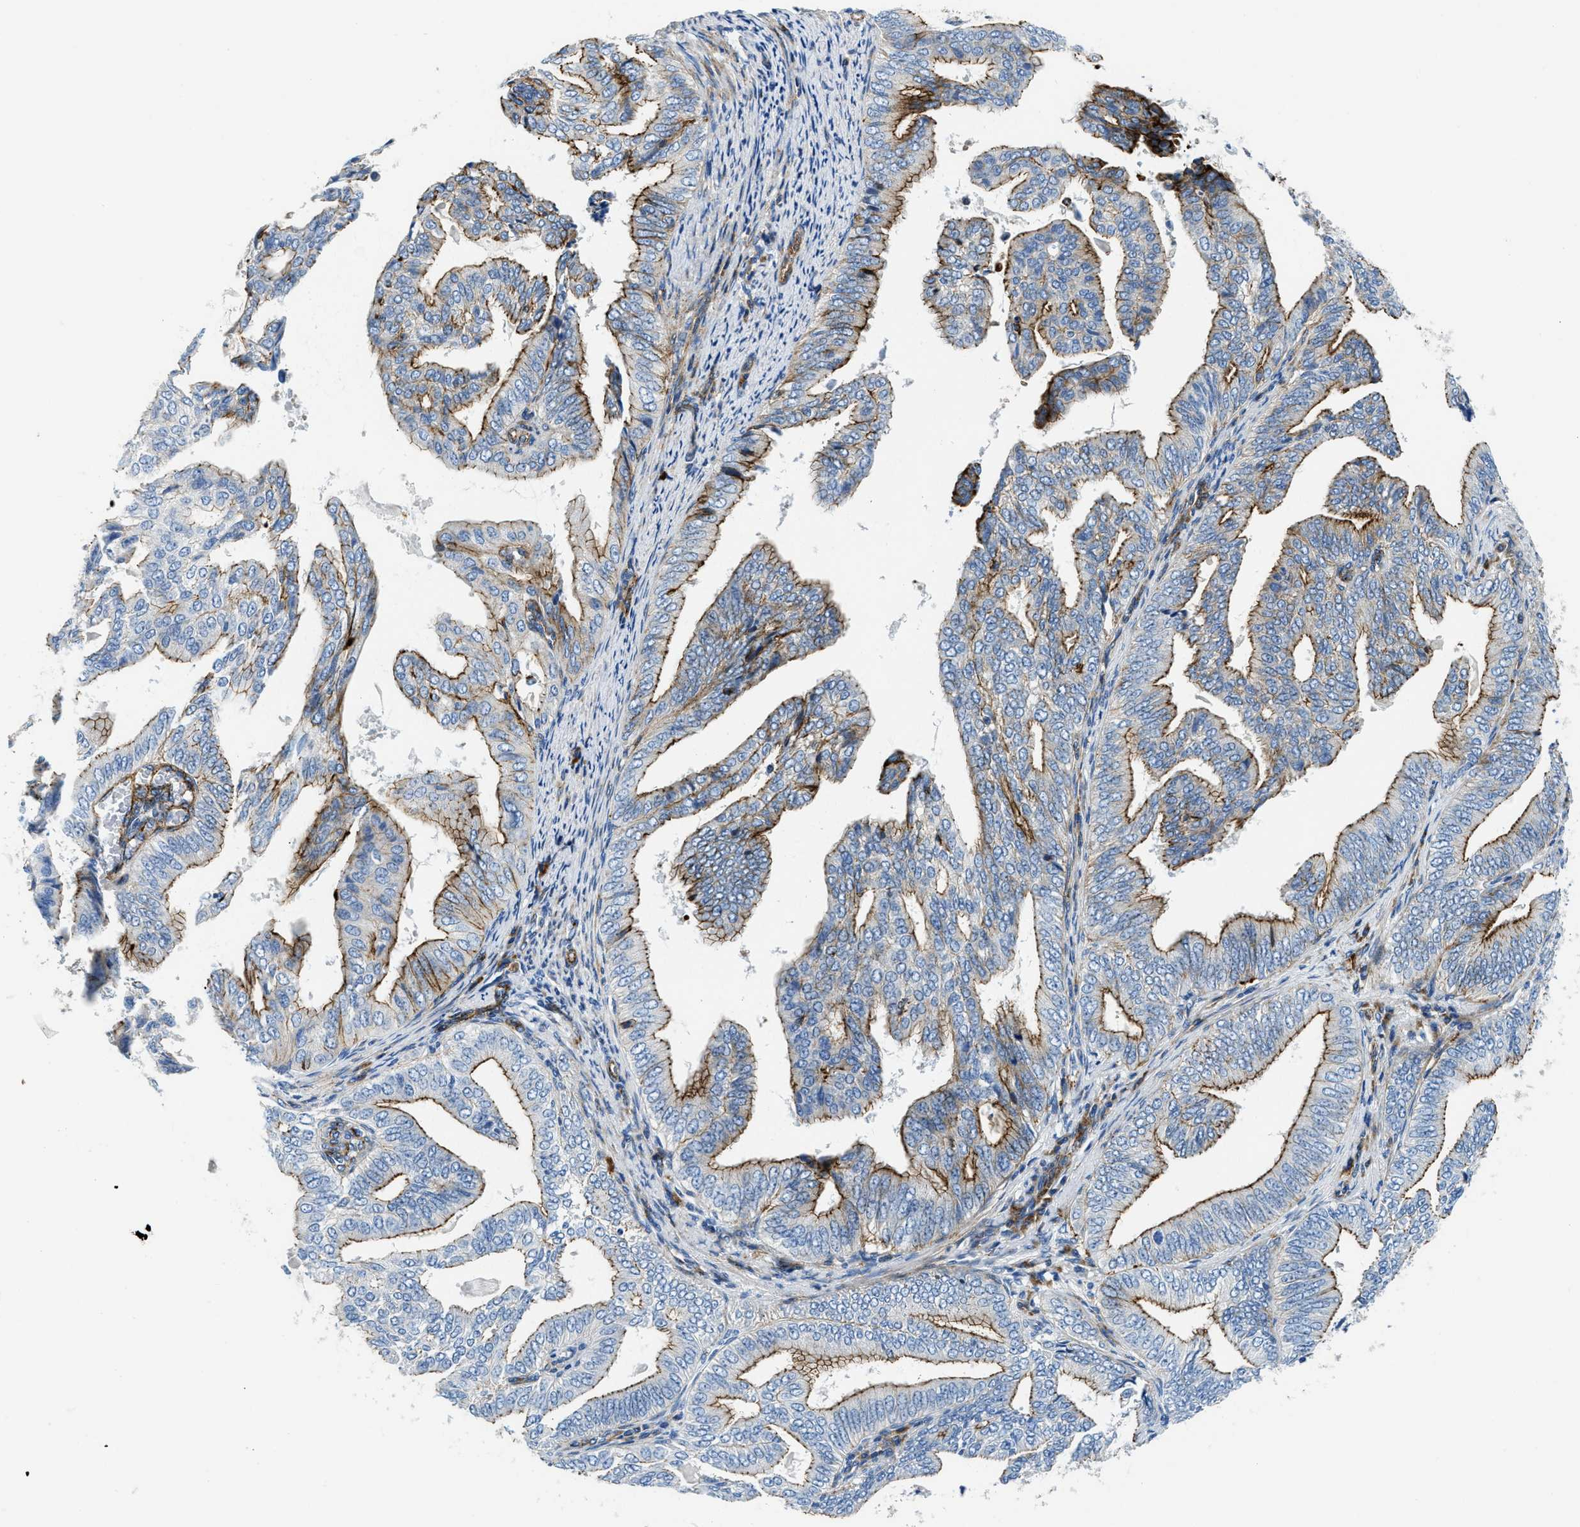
{"staining": {"intensity": "strong", "quantity": ">75%", "location": "cytoplasmic/membranous"}, "tissue": "endometrial cancer", "cell_type": "Tumor cells", "image_type": "cancer", "snomed": [{"axis": "morphology", "description": "Adenocarcinoma, NOS"}, {"axis": "topography", "description": "Endometrium"}], "caption": "A brown stain highlights strong cytoplasmic/membranous staining of a protein in endometrial cancer tumor cells.", "gene": "CUTA", "patient": {"sex": "female", "age": 58}}